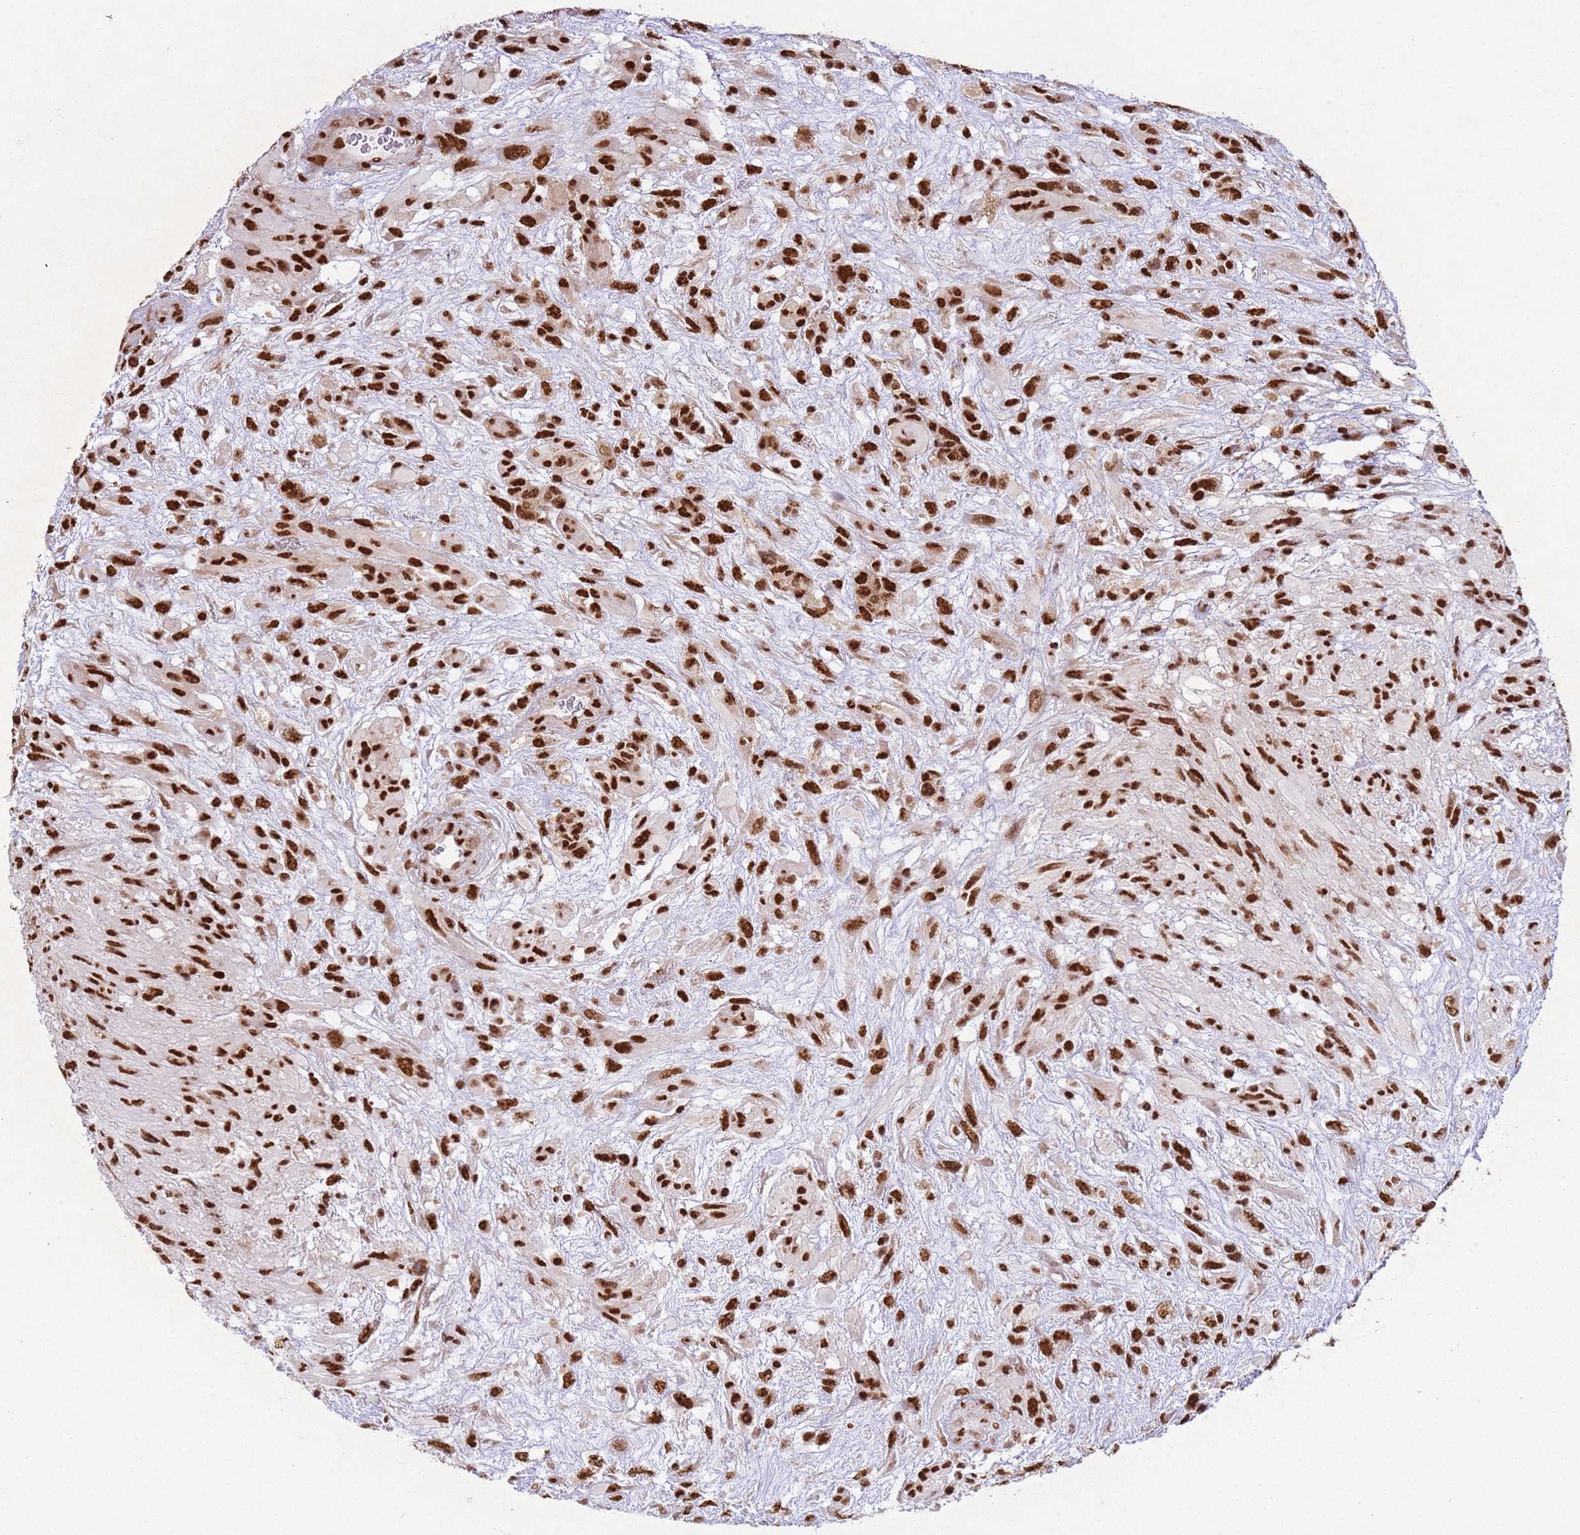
{"staining": {"intensity": "strong", "quantity": ">75%", "location": "nuclear"}, "tissue": "glioma", "cell_type": "Tumor cells", "image_type": "cancer", "snomed": [{"axis": "morphology", "description": "Glioma, malignant, High grade"}, {"axis": "topography", "description": "Brain"}], "caption": "Malignant high-grade glioma tissue exhibits strong nuclear positivity in about >75% of tumor cells, visualized by immunohistochemistry. Nuclei are stained in blue.", "gene": "ESF1", "patient": {"sex": "male", "age": 61}}